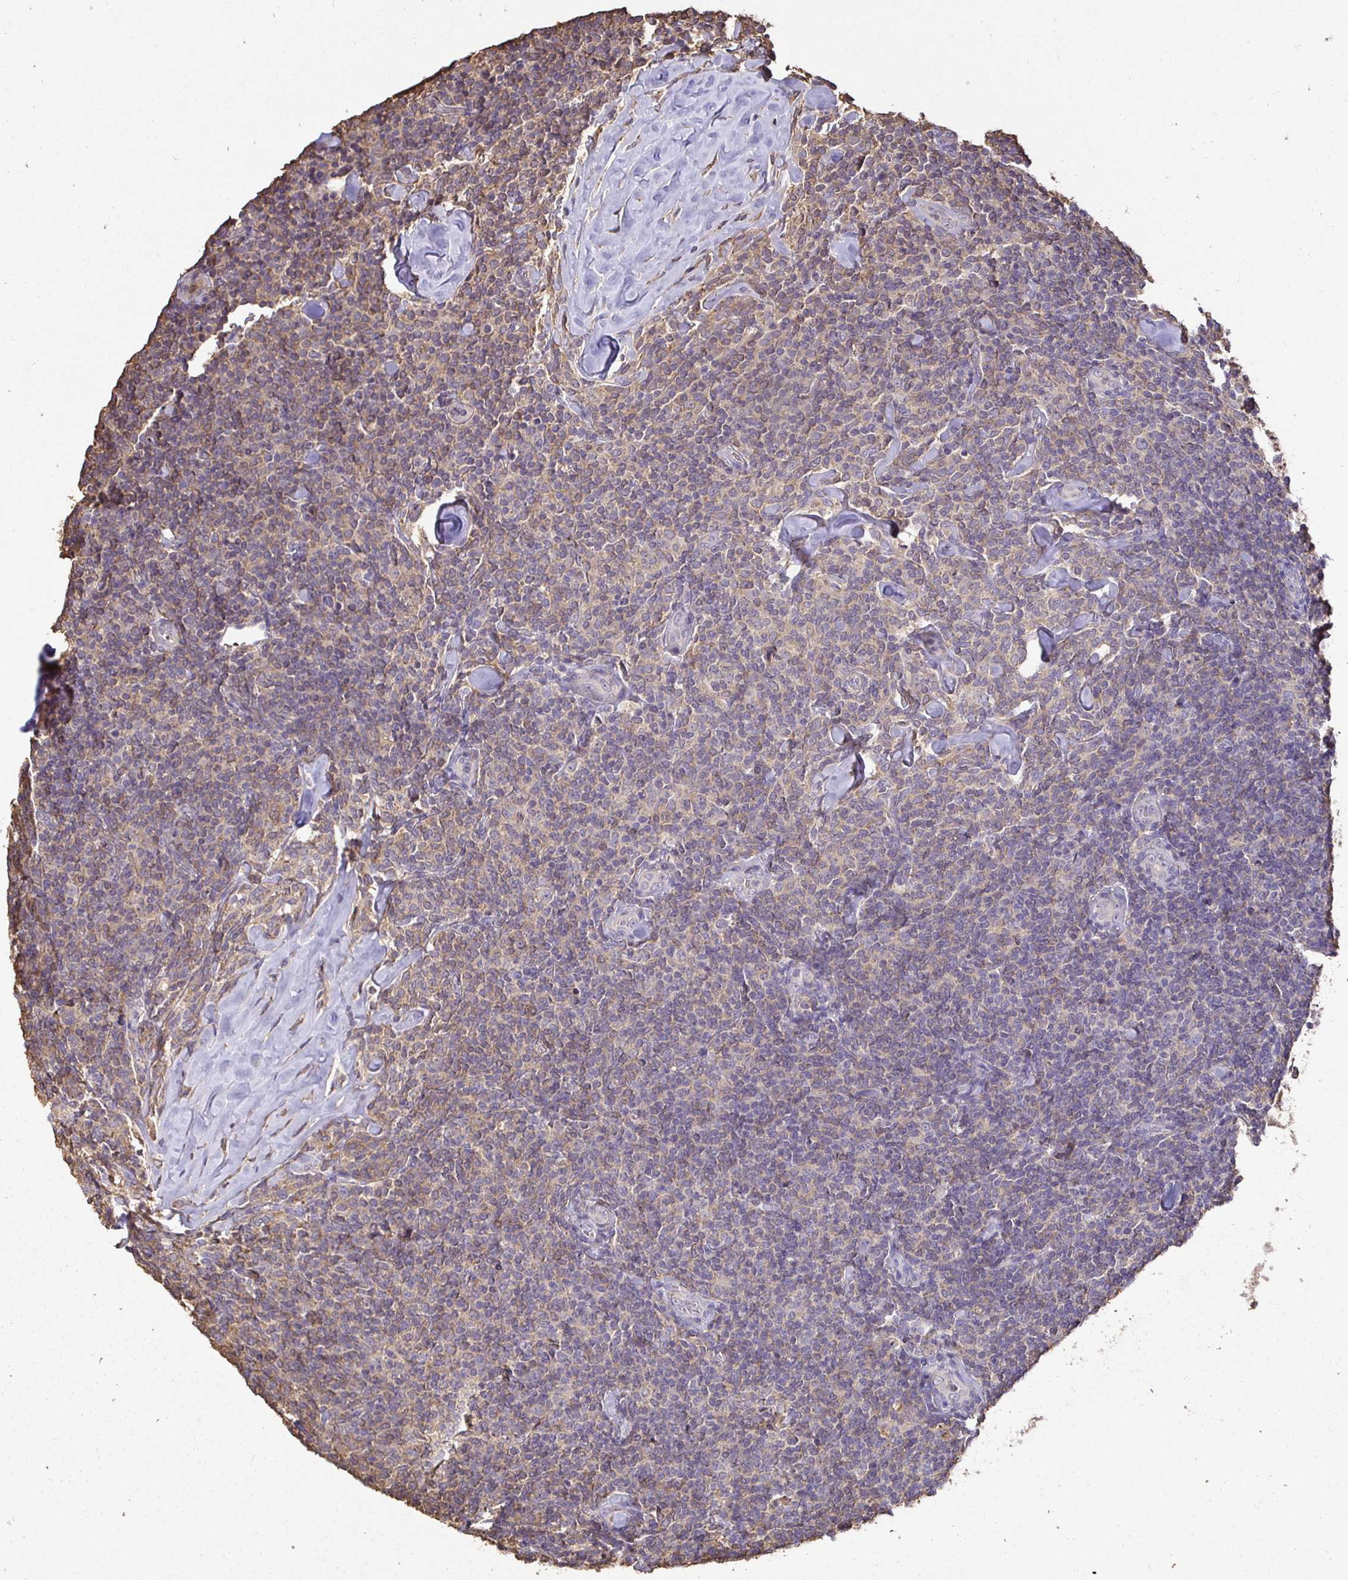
{"staining": {"intensity": "weak", "quantity": "<25%", "location": "cytoplasmic/membranous"}, "tissue": "lymphoma", "cell_type": "Tumor cells", "image_type": "cancer", "snomed": [{"axis": "morphology", "description": "Malignant lymphoma, non-Hodgkin's type, Low grade"}, {"axis": "topography", "description": "Lymph node"}], "caption": "Tumor cells are negative for protein expression in human low-grade malignant lymphoma, non-Hodgkin's type.", "gene": "MAPK8IP3", "patient": {"sex": "female", "age": 56}}